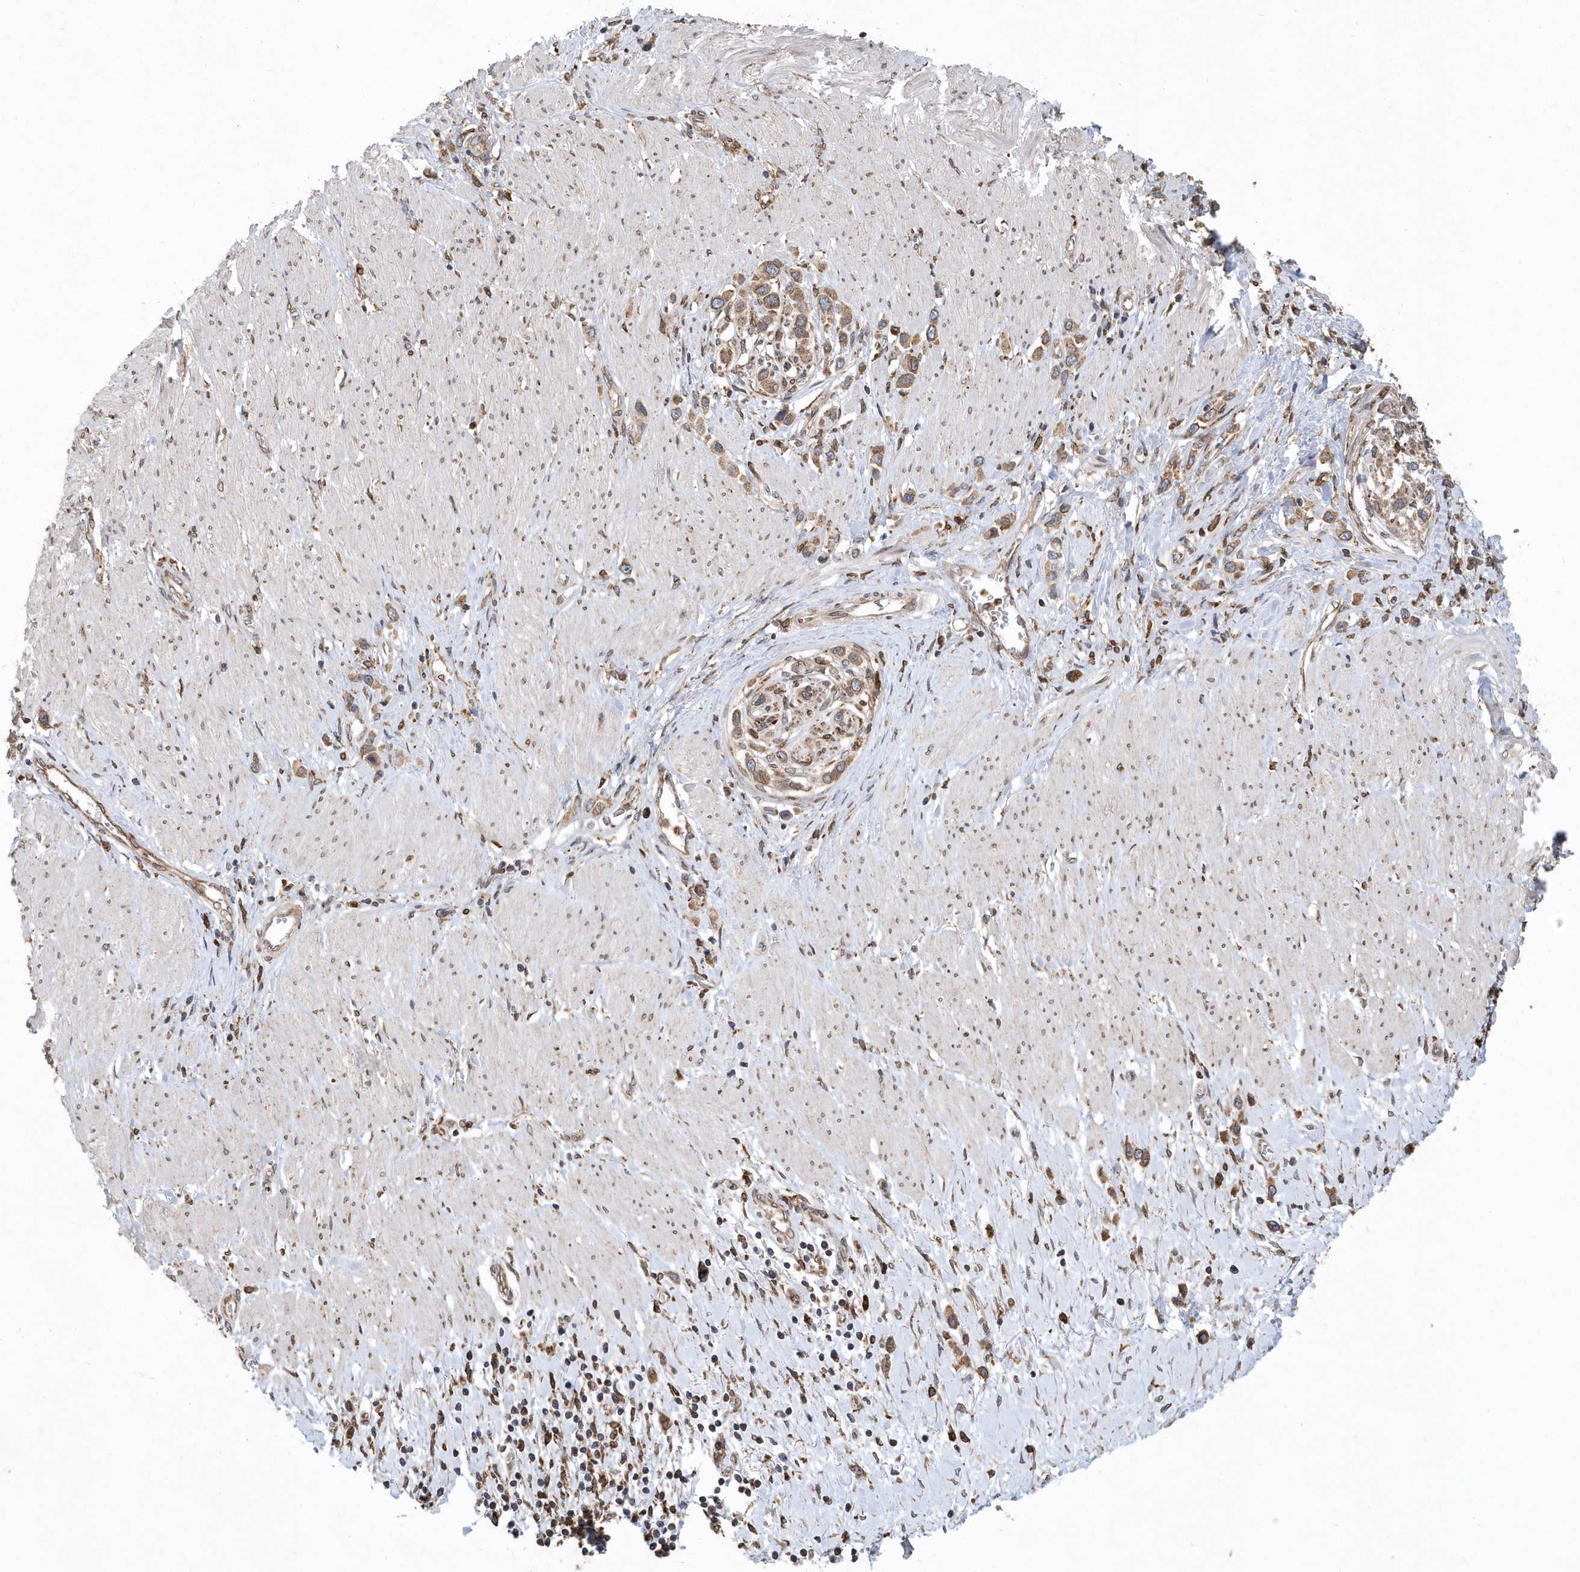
{"staining": {"intensity": "moderate", "quantity": ">75%", "location": "cytoplasmic/membranous"}, "tissue": "stomach cancer", "cell_type": "Tumor cells", "image_type": "cancer", "snomed": [{"axis": "morphology", "description": "Normal tissue, NOS"}, {"axis": "morphology", "description": "Adenocarcinoma, NOS"}, {"axis": "topography", "description": "Stomach, upper"}, {"axis": "topography", "description": "Stomach"}], "caption": "A high-resolution histopathology image shows immunohistochemistry (IHC) staining of adenocarcinoma (stomach), which reveals moderate cytoplasmic/membranous positivity in about >75% of tumor cells.", "gene": "VAMP7", "patient": {"sex": "female", "age": 65}}